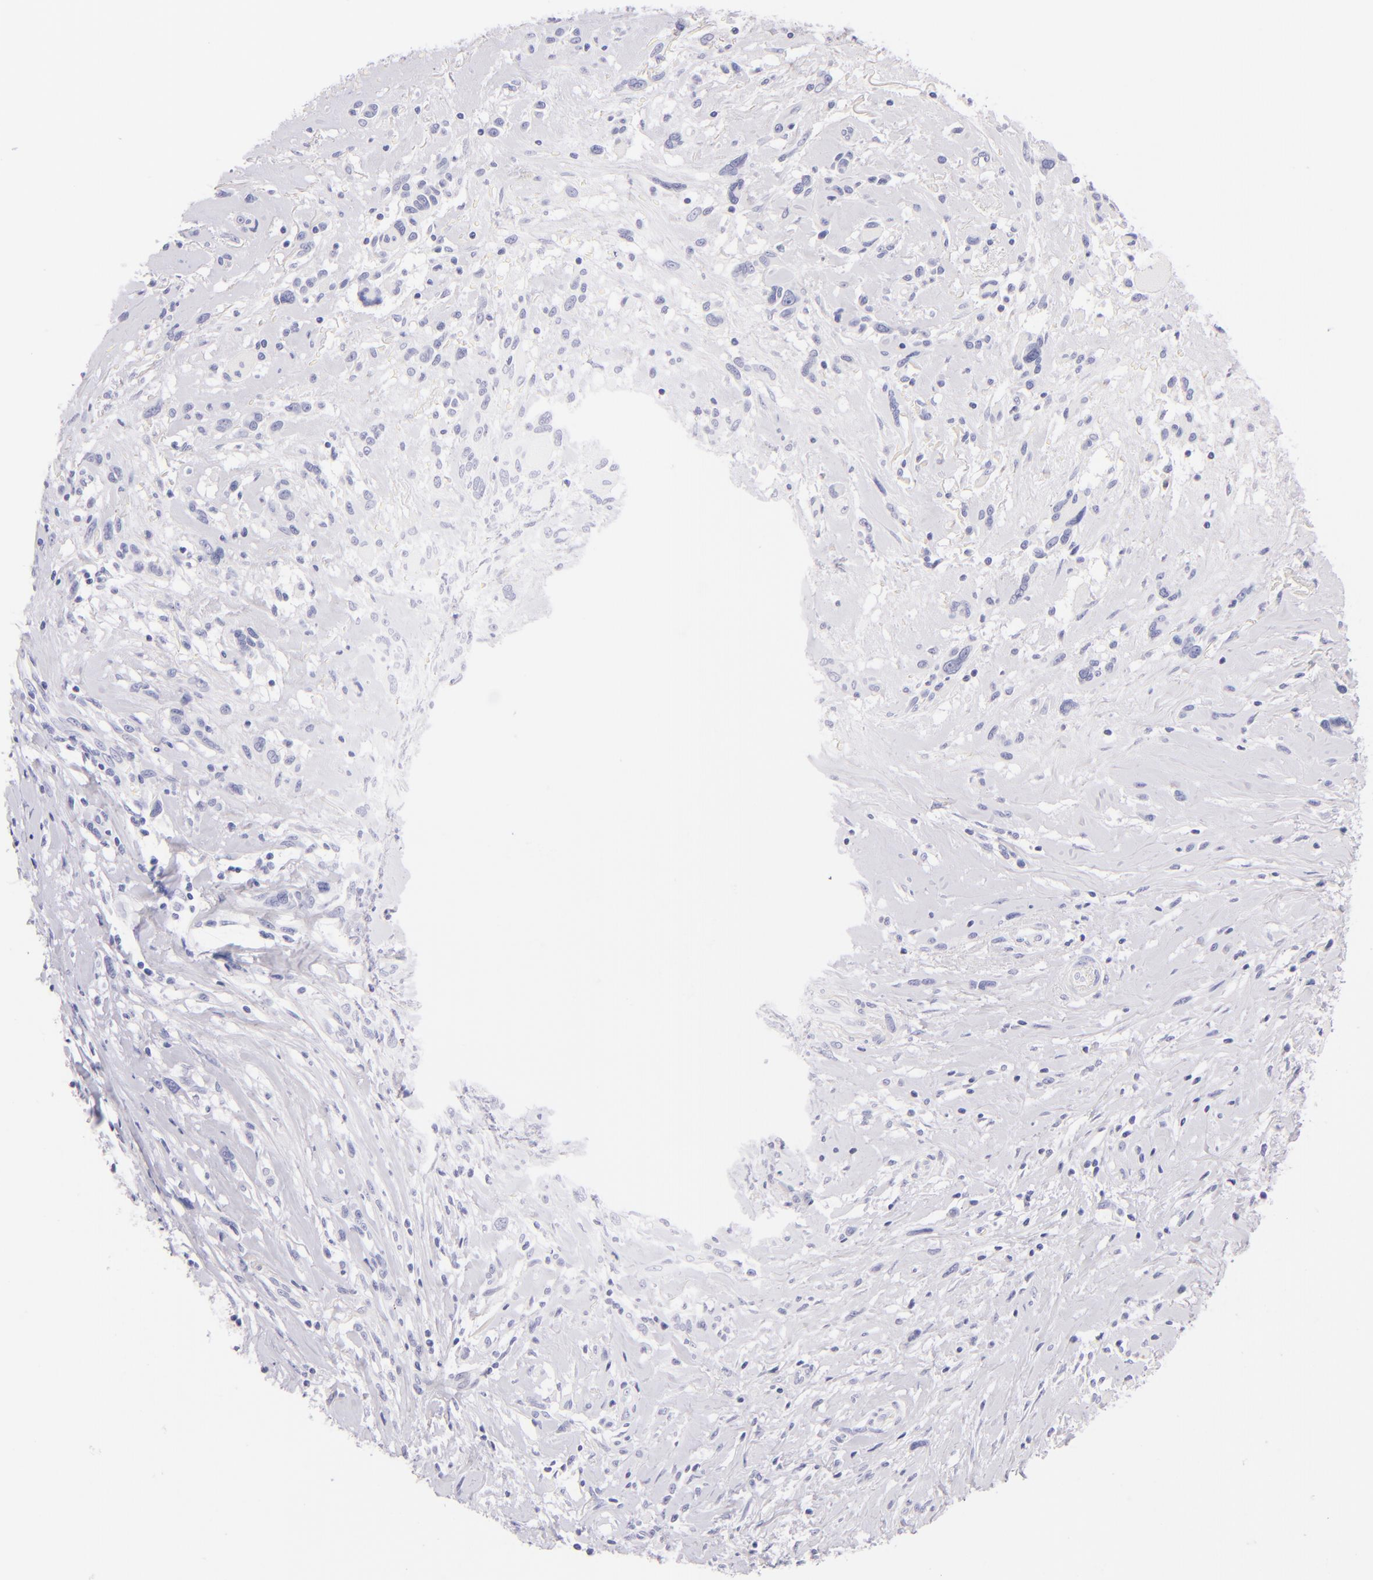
{"staining": {"intensity": "negative", "quantity": "none", "location": "none"}, "tissue": "melanoma", "cell_type": "Tumor cells", "image_type": "cancer", "snomed": [{"axis": "morphology", "description": "Malignant melanoma, NOS"}, {"axis": "topography", "description": "Skin"}], "caption": "Melanoma was stained to show a protein in brown. There is no significant staining in tumor cells. (Brightfield microscopy of DAB (3,3'-diaminobenzidine) IHC at high magnification).", "gene": "SDC1", "patient": {"sex": "male", "age": 91}}